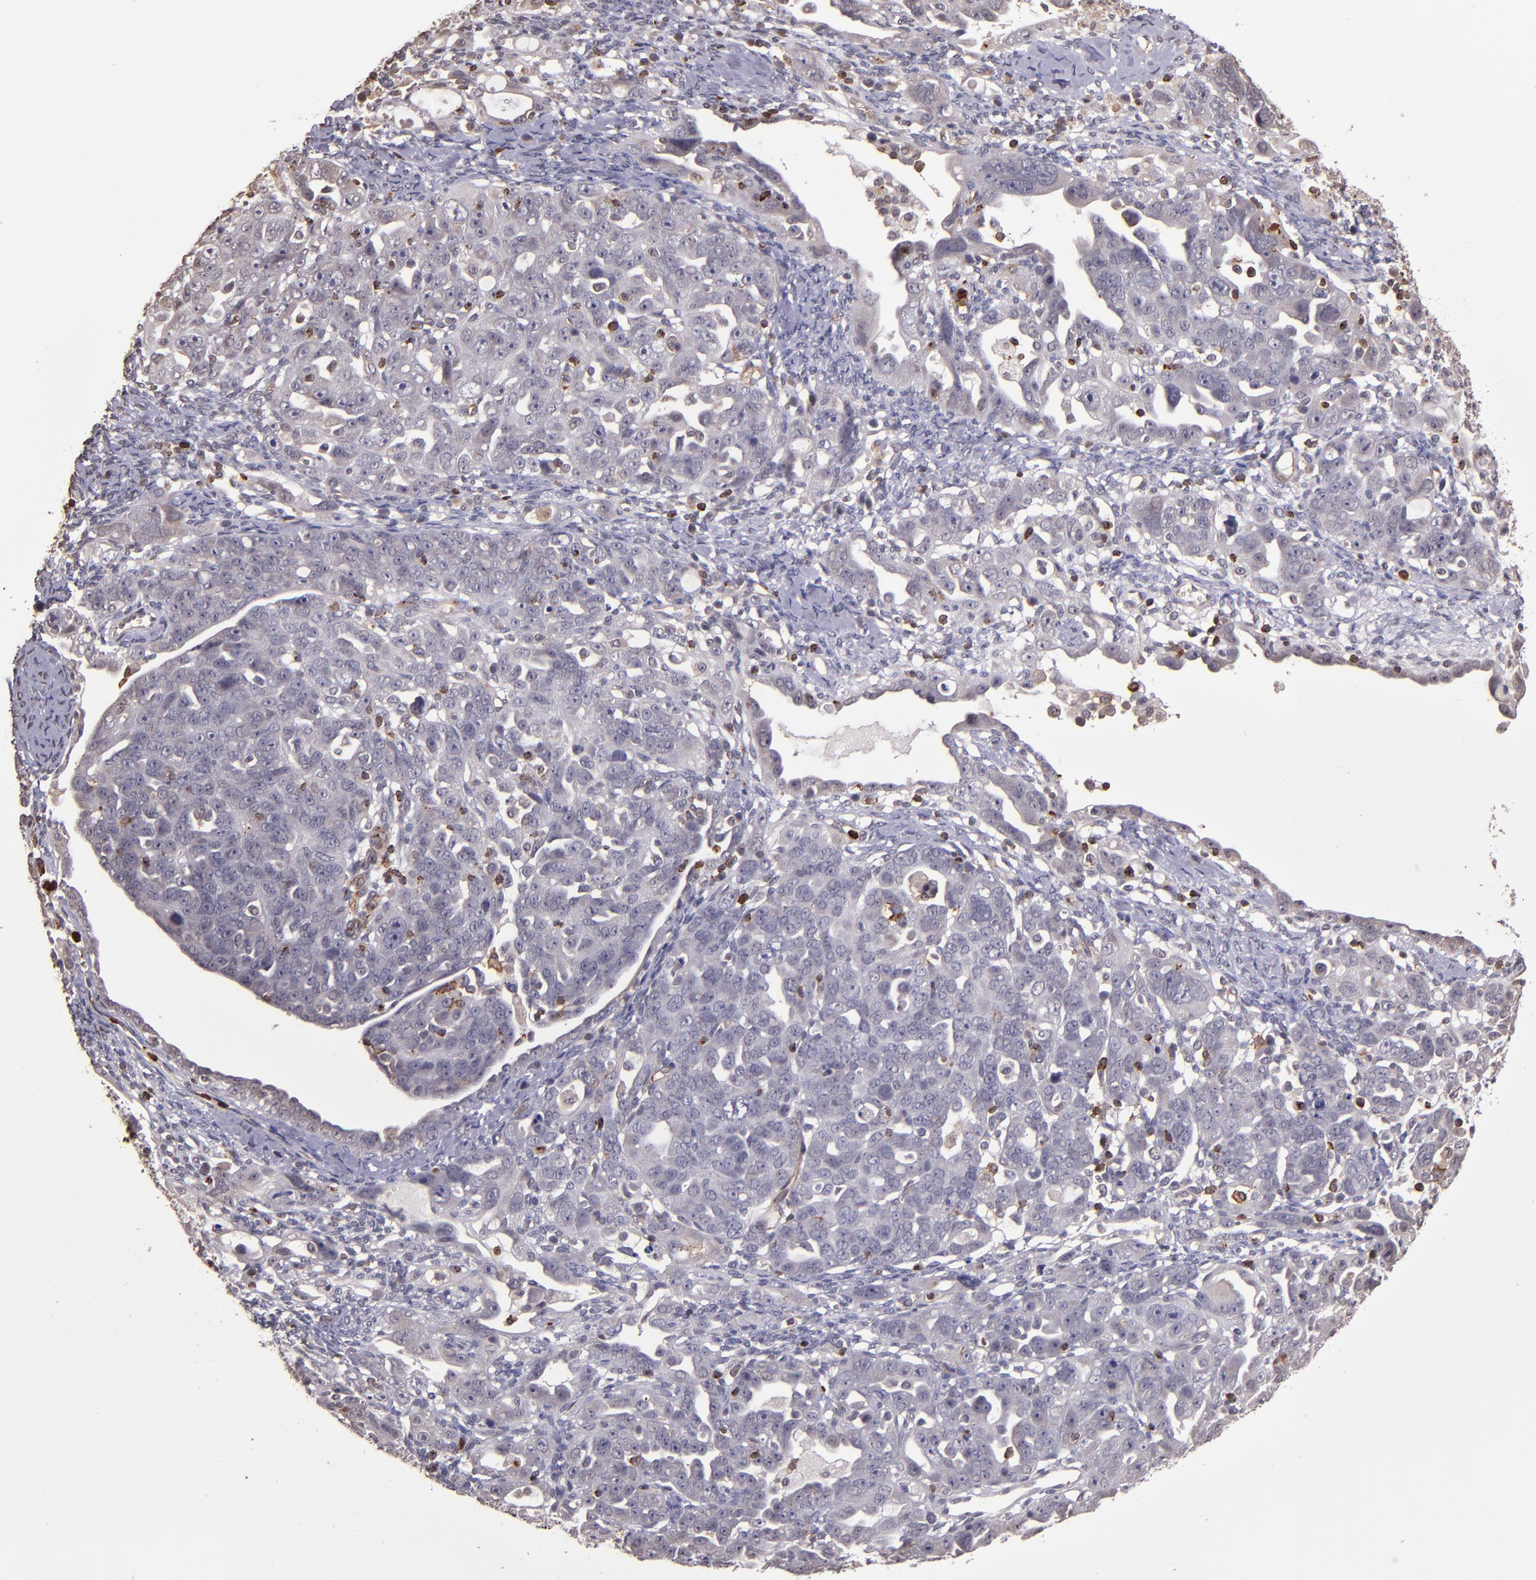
{"staining": {"intensity": "negative", "quantity": "none", "location": "none"}, "tissue": "ovarian cancer", "cell_type": "Tumor cells", "image_type": "cancer", "snomed": [{"axis": "morphology", "description": "Cystadenocarcinoma, serous, NOS"}, {"axis": "topography", "description": "Ovary"}], "caption": "Tumor cells are negative for protein expression in human ovarian cancer.", "gene": "SLC2A3", "patient": {"sex": "female", "age": 66}}